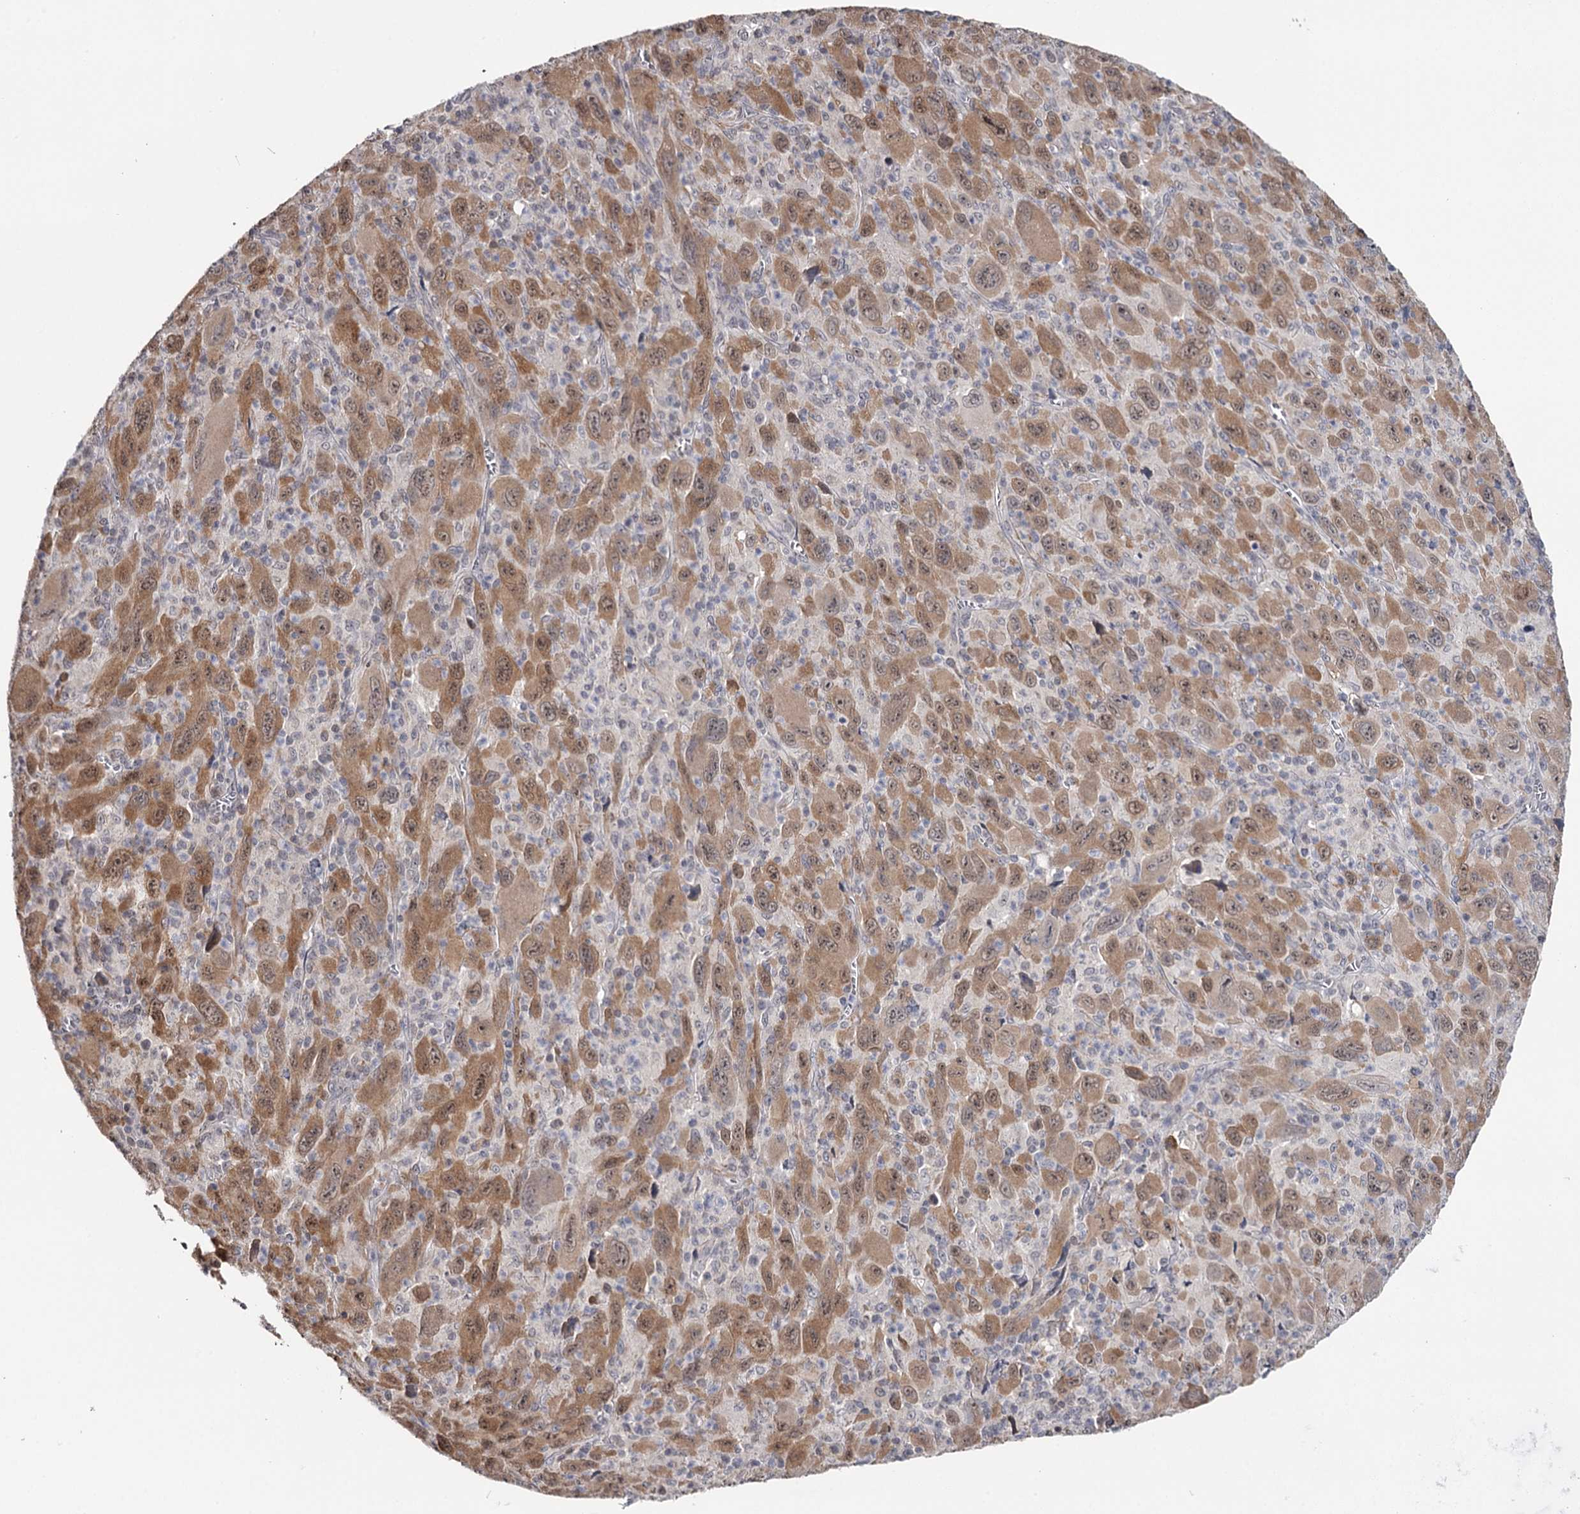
{"staining": {"intensity": "moderate", "quantity": ">75%", "location": "cytoplasmic/membranous,nuclear"}, "tissue": "melanoma", "cell_type": "Tumor cells", "image_type": "cancer", "snomed": [{"axis": "morphology", "description": "Malignant melanoma, Metastatic site"}, {"axis": "topography", "description": "Skin"}], "caption": "Malignant melanoma (metastatic site) stained for a protein (brown) exhibits moderate cytoplasmic/membranous and nuclear positive staining in about >75% of tumor cells.", "gene": "GTSF1", "patient": {"sex": "female", "age": 56}}